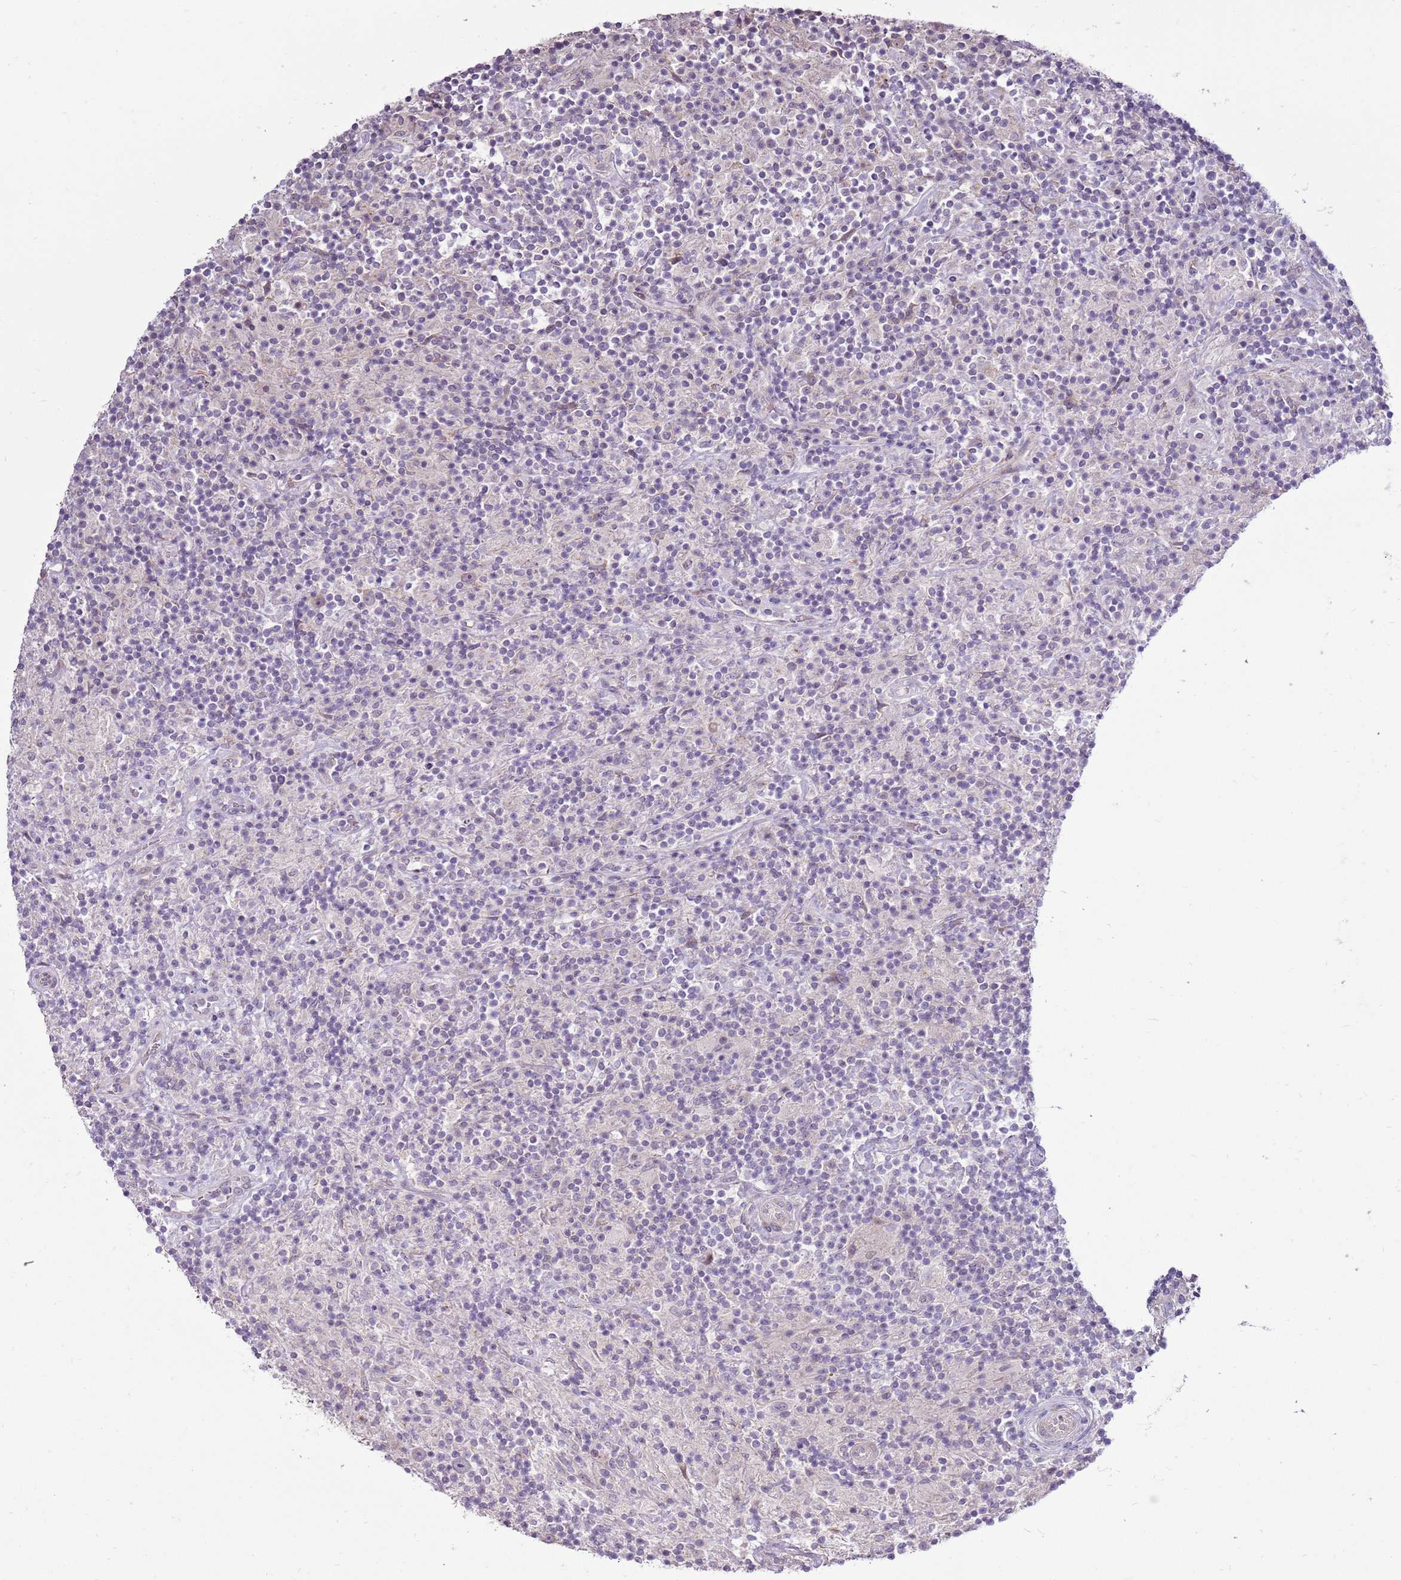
{"staining": {"intensity": "negative", "quantity": "none", "location": "none"}, "tissue": "lymphoma", "cell_type": "Tumor cells", "image_type": "cancer", "snomed": [{"axis": "morphology", "description": "Hodgkin's disease, NOS"}, {"axis": "topography", "description": "Lymph node"}], "caption": "DAB immunohistochemical staining of human lymphoma shows no significant expression in tumor cells.", "gene": "UGGT2", "patient": {"sex": "male", "age": 70}}